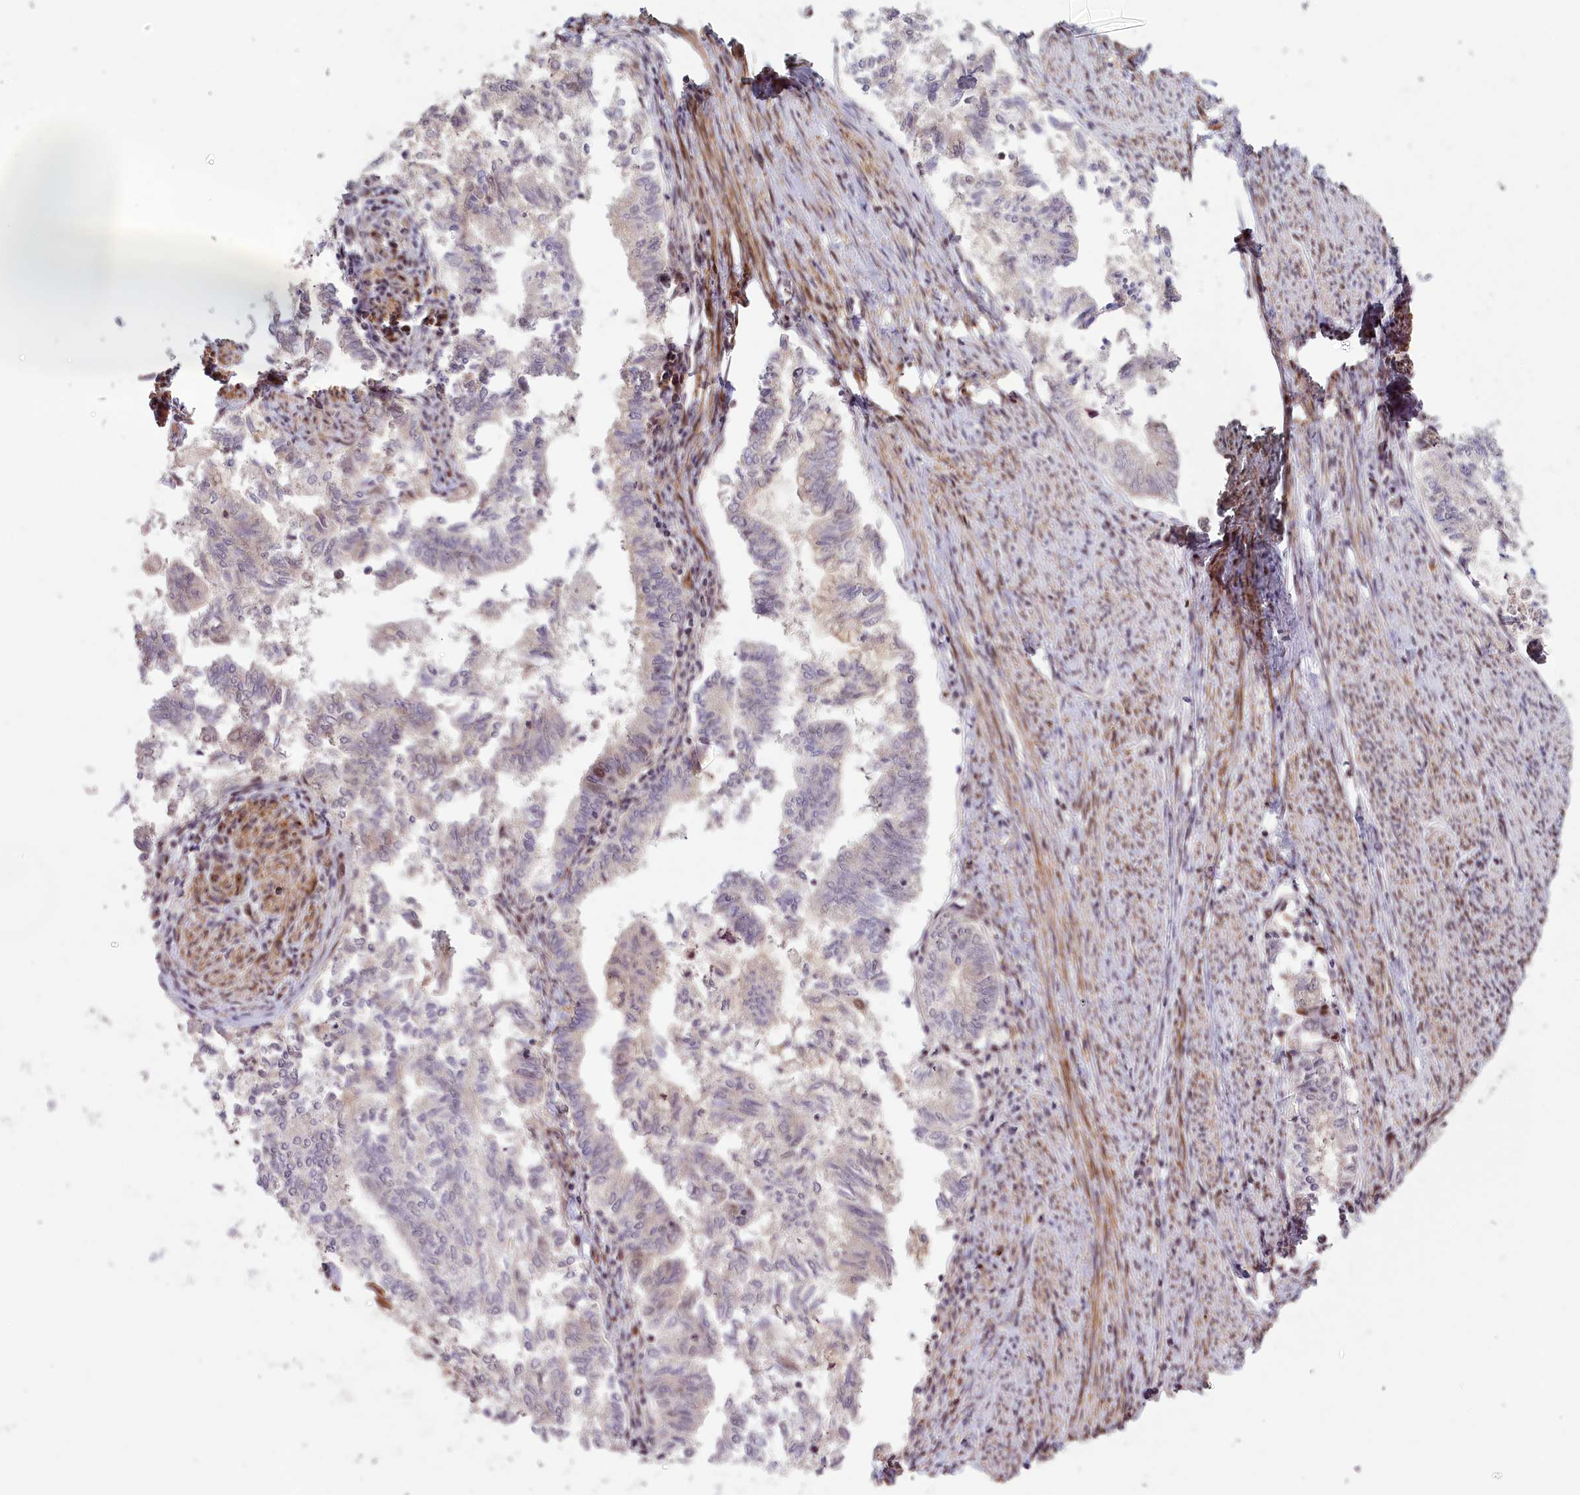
{"staining": {"intensity": "negative", "quantity": "none", "location": "none"}, "tissue": "endometrial cancer", "cell_type": "Tumor cells", "image_type": "cancer", "snomed": [{"axis": "morphology", "description": "Adenocarcinoma, NOS"}, {"axis": "topography", "description": "Endometrium"}], "caption": "This histopathology image is of adenocarcinoma (endometrial) stained with IHC to label a protein in brown with the nuclei are counter-stained blue. There is no positivity in tumor cells. Brightfield microscopy of immunohistochemistry stained with DAB (brown) and hematoxylin (blue), captured at high magnification.", "gene": "FAM204A", "patient": {"sex": "female", "age": 79}}